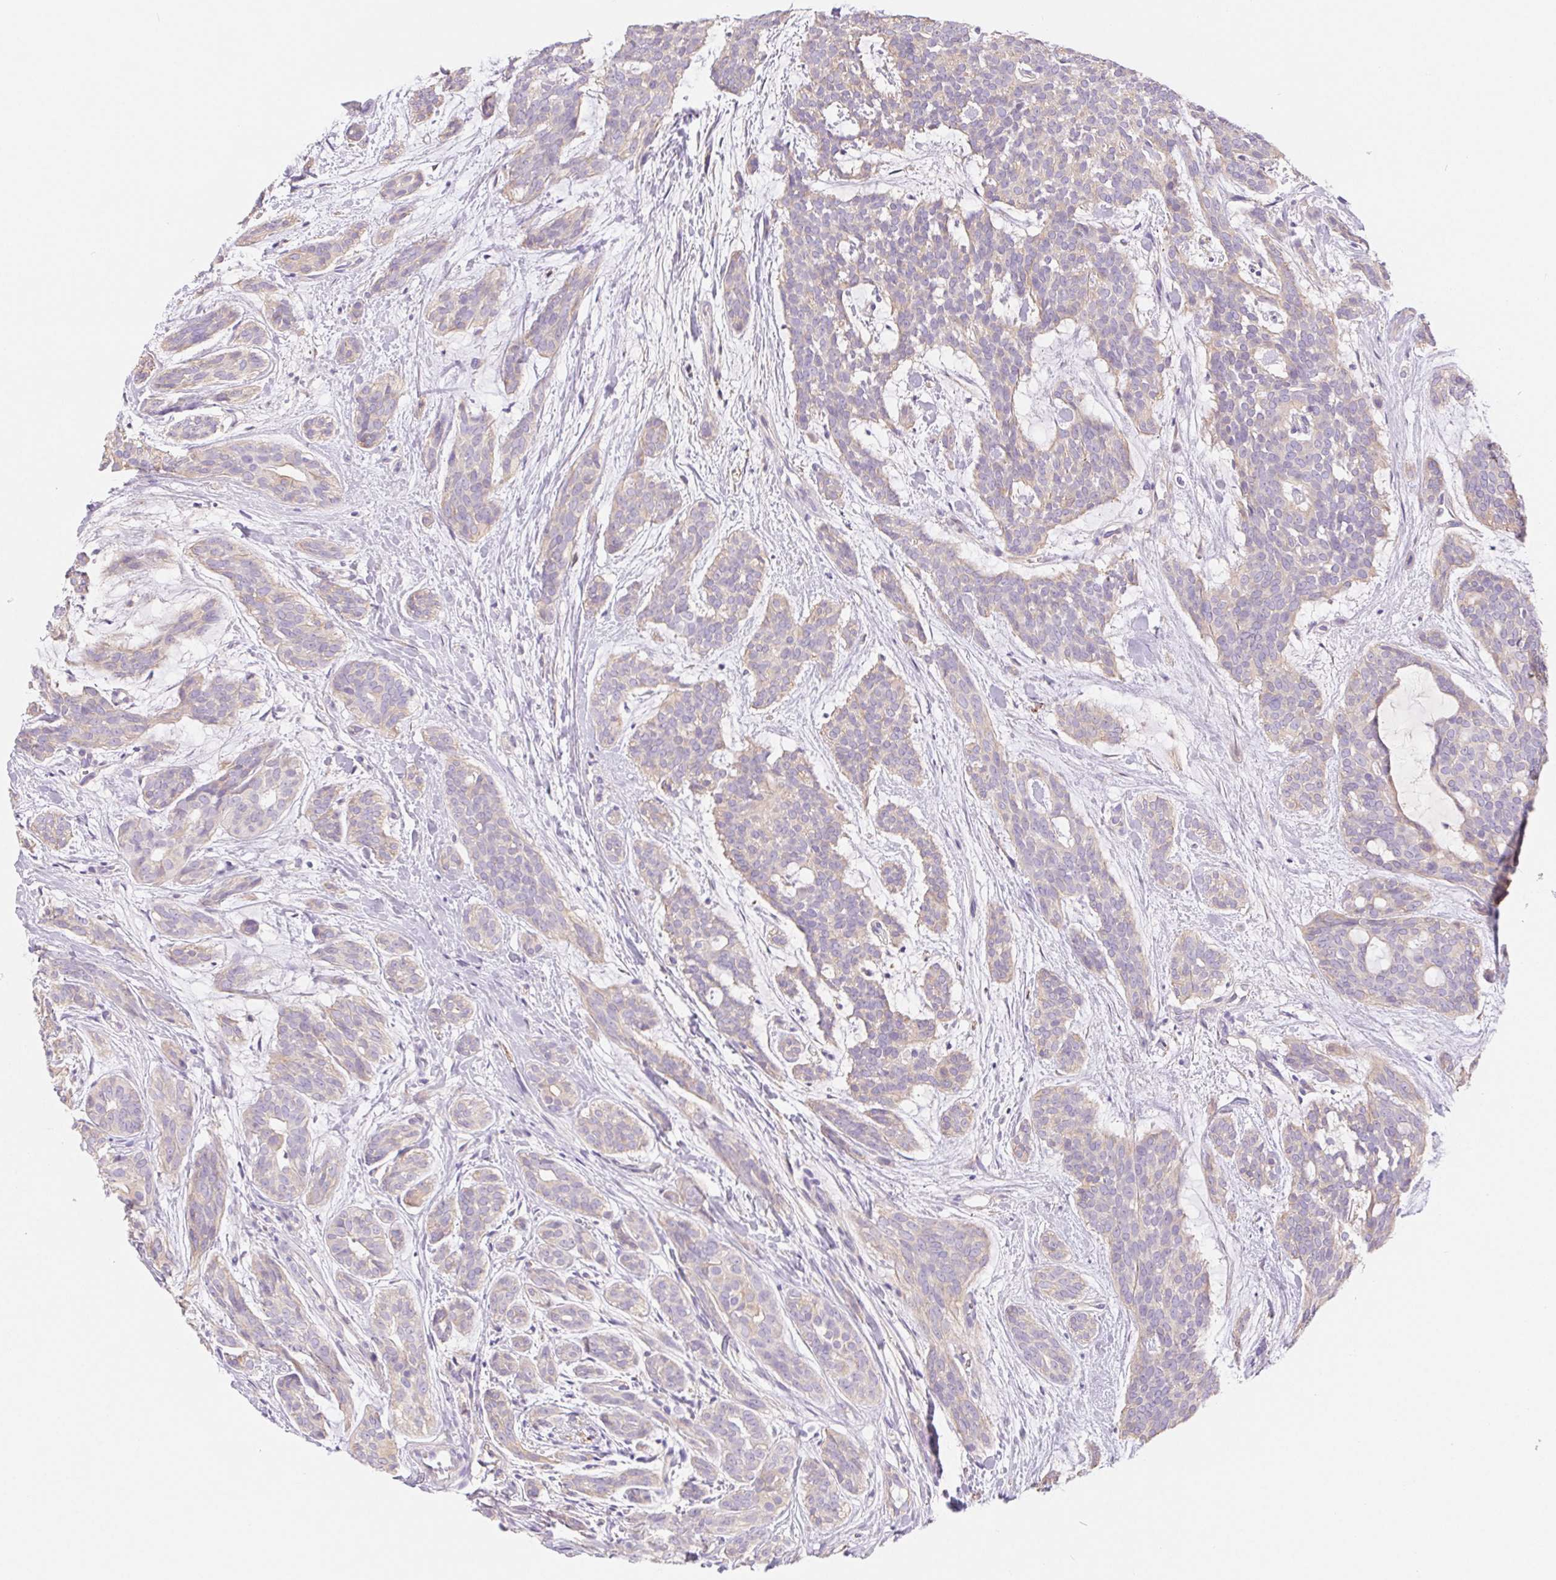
{"staining": {"intensity": "weak", "quantity": "25%-75%", "location": "cytoplasmic/membranous"}, "tissue": "head and neck cancer", "cell_type": "Tumor cells", "image_type": "cancer", "snomed": [{"axis": "morphology", "description": "Adenocarcinoma, NOS"}, {"axis": "topography", "description": "Head-Neck"}], "caption": "Immunohistochemical staining of head and neck cancer (adenocarcinoma) shows low levels of weak cytoplasmic/membranous staining in approximately 25%-75% of tumor cells.", "gene": "PNLIP", "patient": {"sex": "male", "age": 66}}